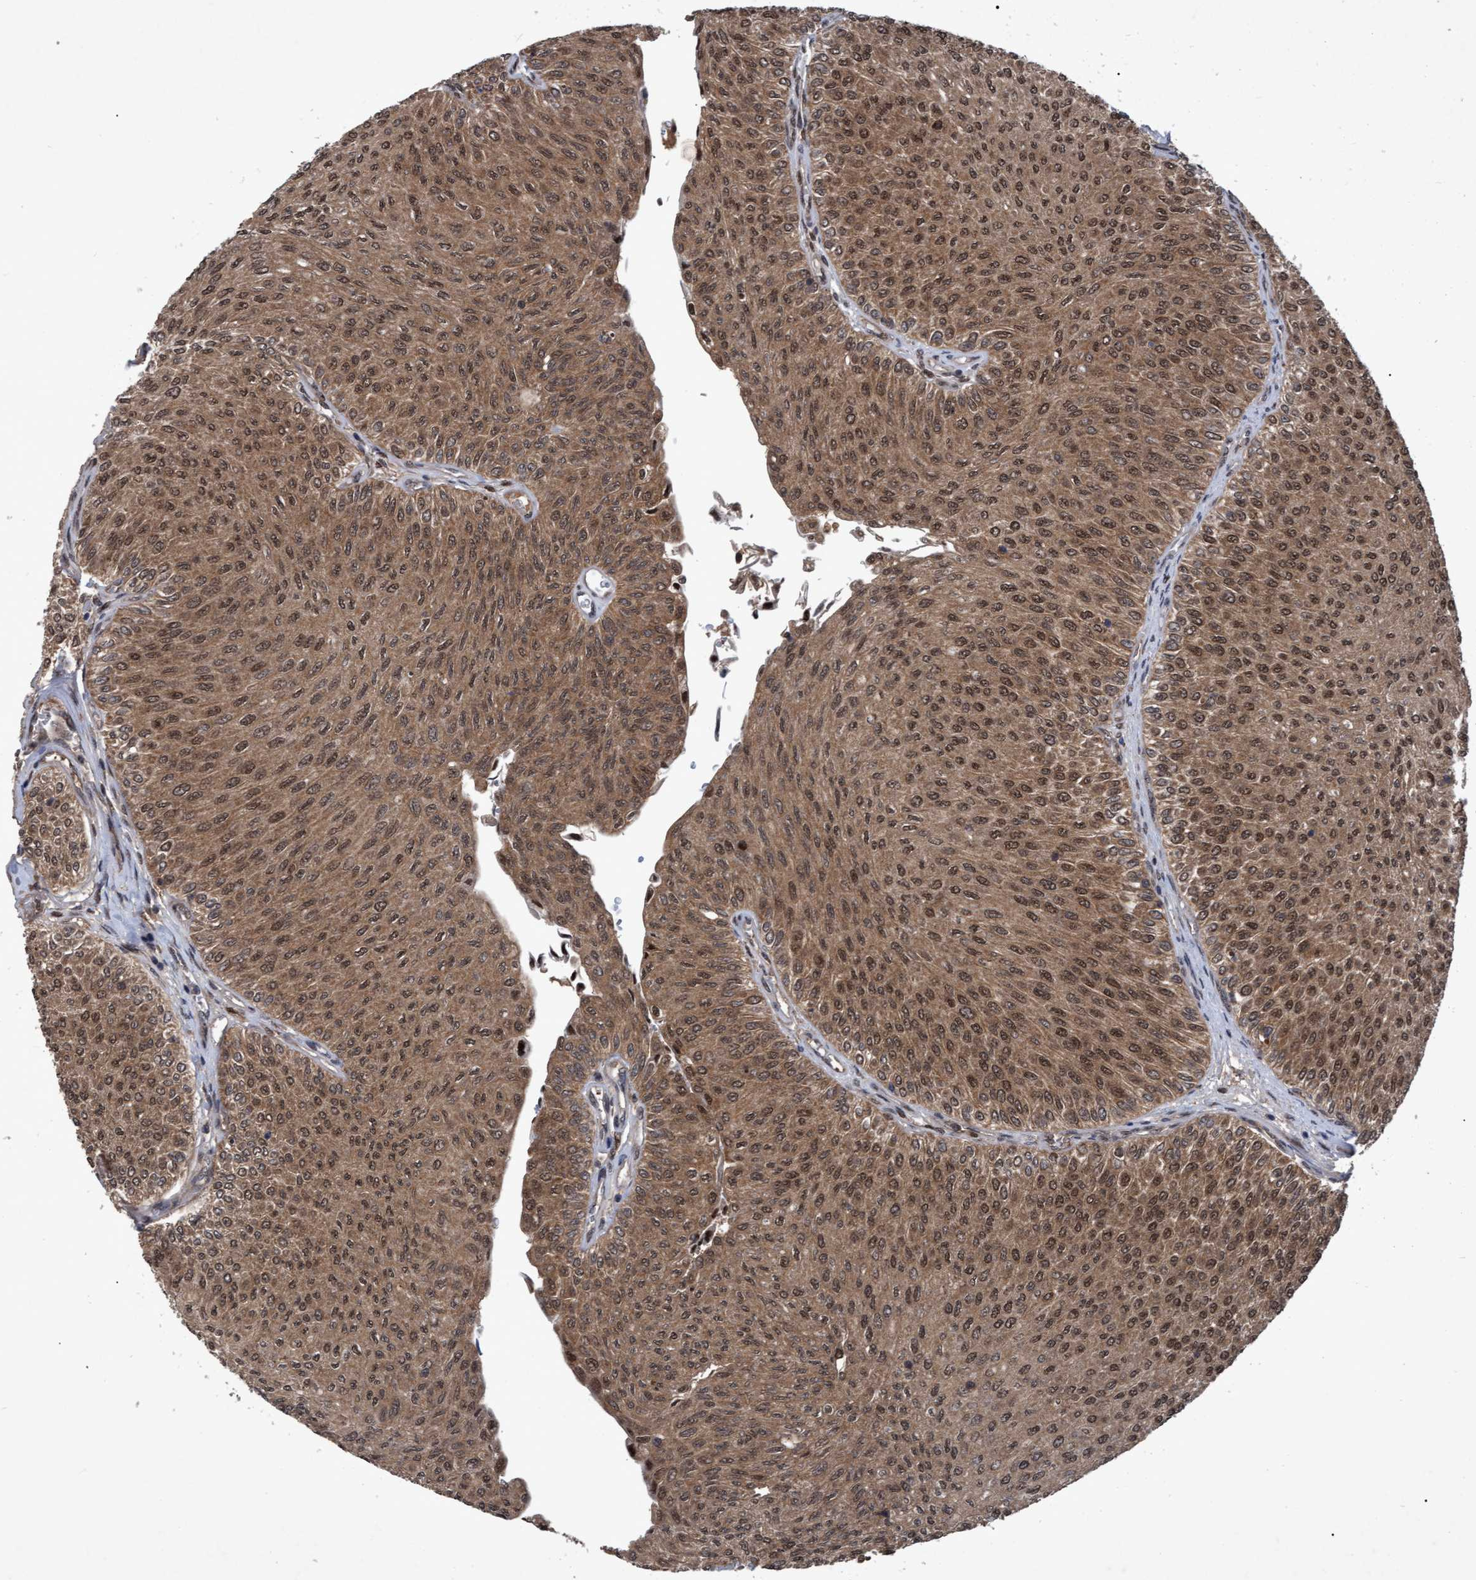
{"staining": {"intensity": "strong", "quantity": ">75%", "location": "cytoplasmic/membranous,nuclear"}, "tissue": "urothelial cancer", "cell_type": "Tumor cells", "image_type": "cancer", "snomed": [{"axis": "morphology", "description": "Urothelial carcinoma, Low grade"}, {"axis": "topography", "description": "Urinary bladder"}], "caption": "This histopathology image demonstrates immunohistochemistry staining of urothelial cancer, with high strong cytoplasmic/membranous and nuclear expression in approximately >75% of tumor cells.", "gene": "PSMB6", "patient": {"sex": "male", "age": 78}}